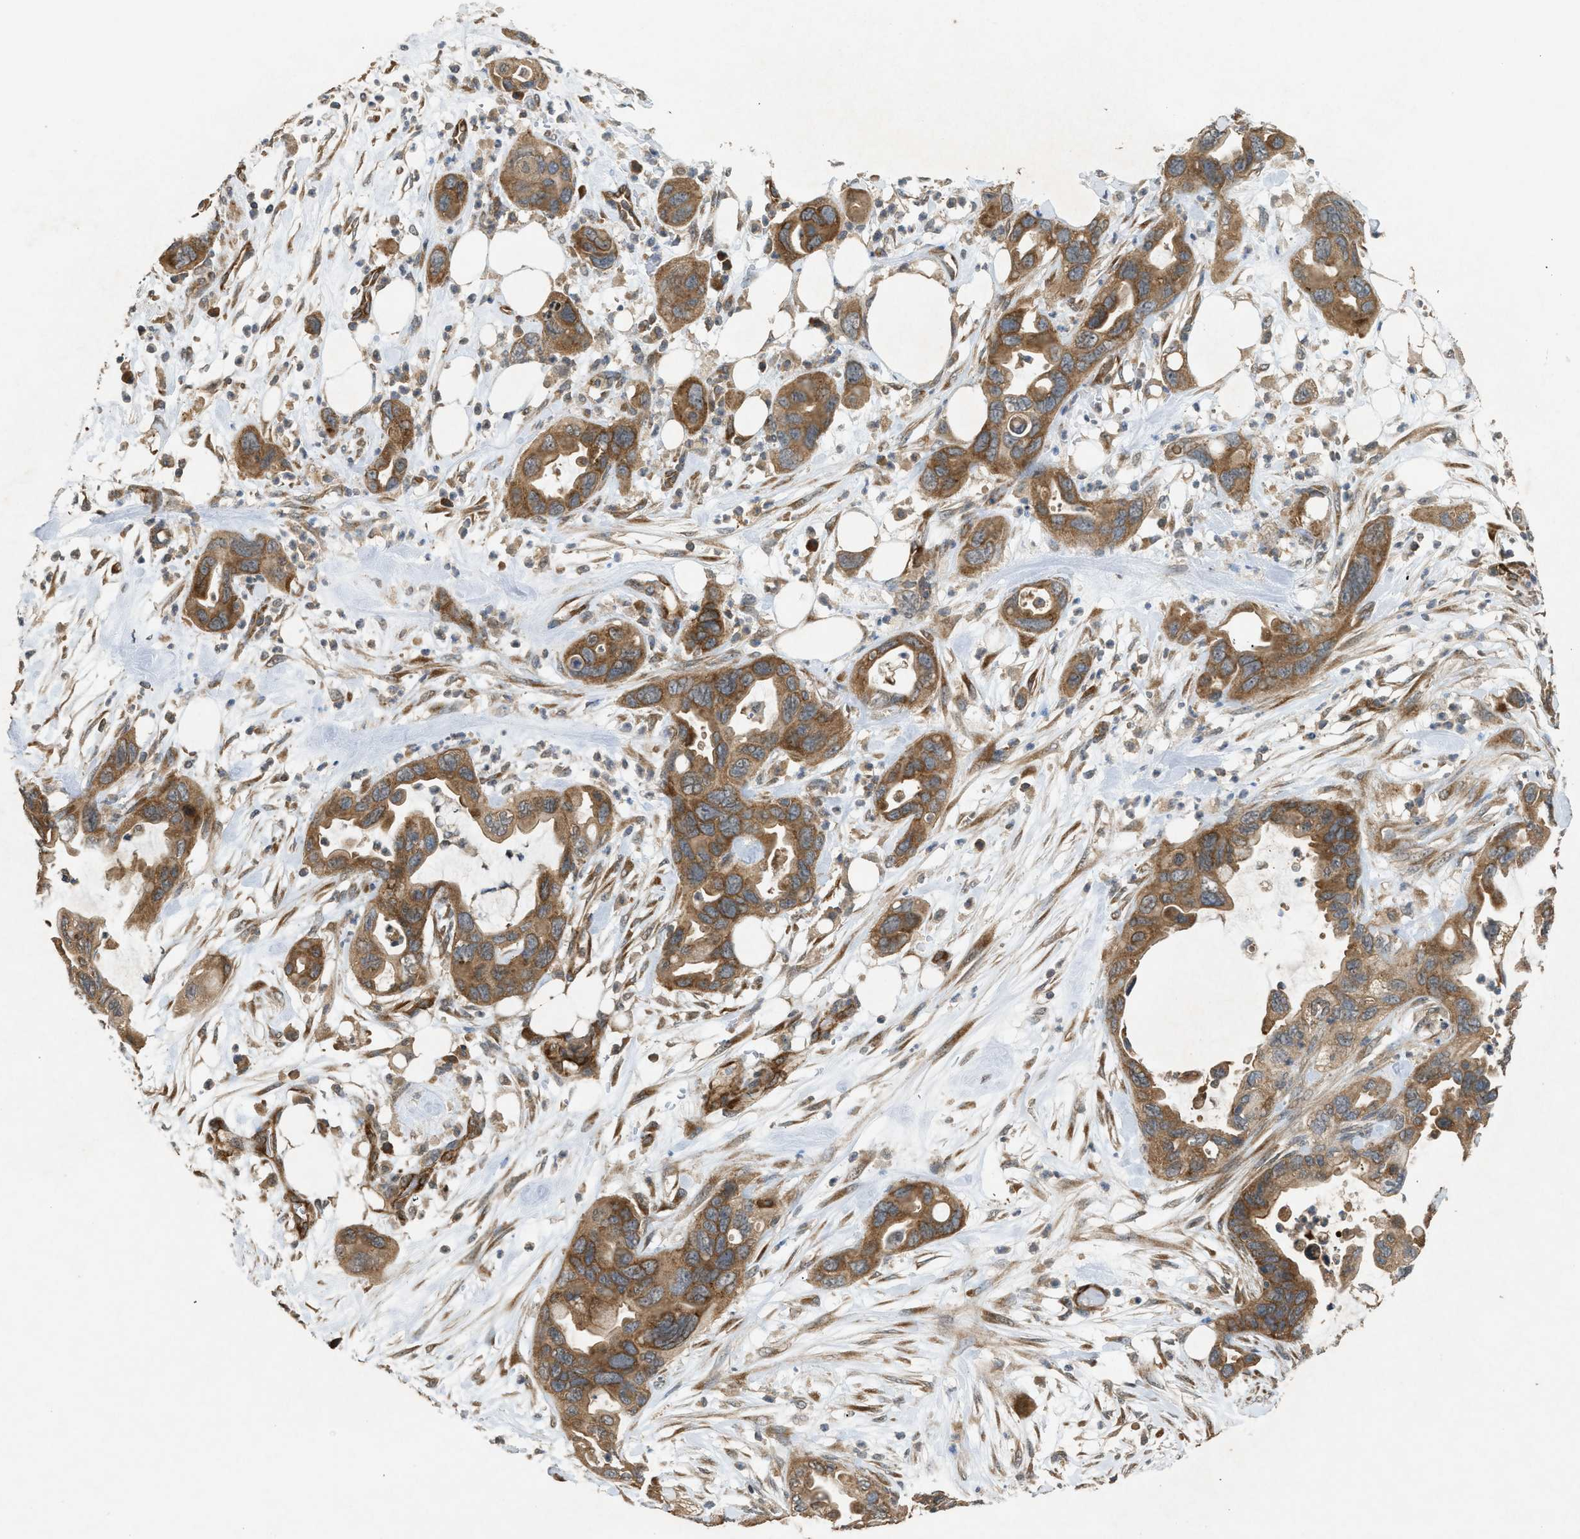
{"staining": {"intensity": "moderate", "quantity": ">75%", "location": "cytoplasmic/membranous"}, "tissue": "pancreatic cancer", "cell_type": "Tumor cells", "image_type": "cancer", "snomed": [{"axis": "morphology", "description": "Adenocarcinoma, NOS"}, {"axis": "topography", "description": "Pancreas"}], "caption": "Brown immunohistochemical staining in adenocarcinoma (pancreatic) displays moderate cytoplasmic/membranous expression in about >75% of tumor cells. (DAB IHC with brightfield microscopy, high magnification).", "gene": "HIP1R", "patient": {"sex": "female", "age": 71}}